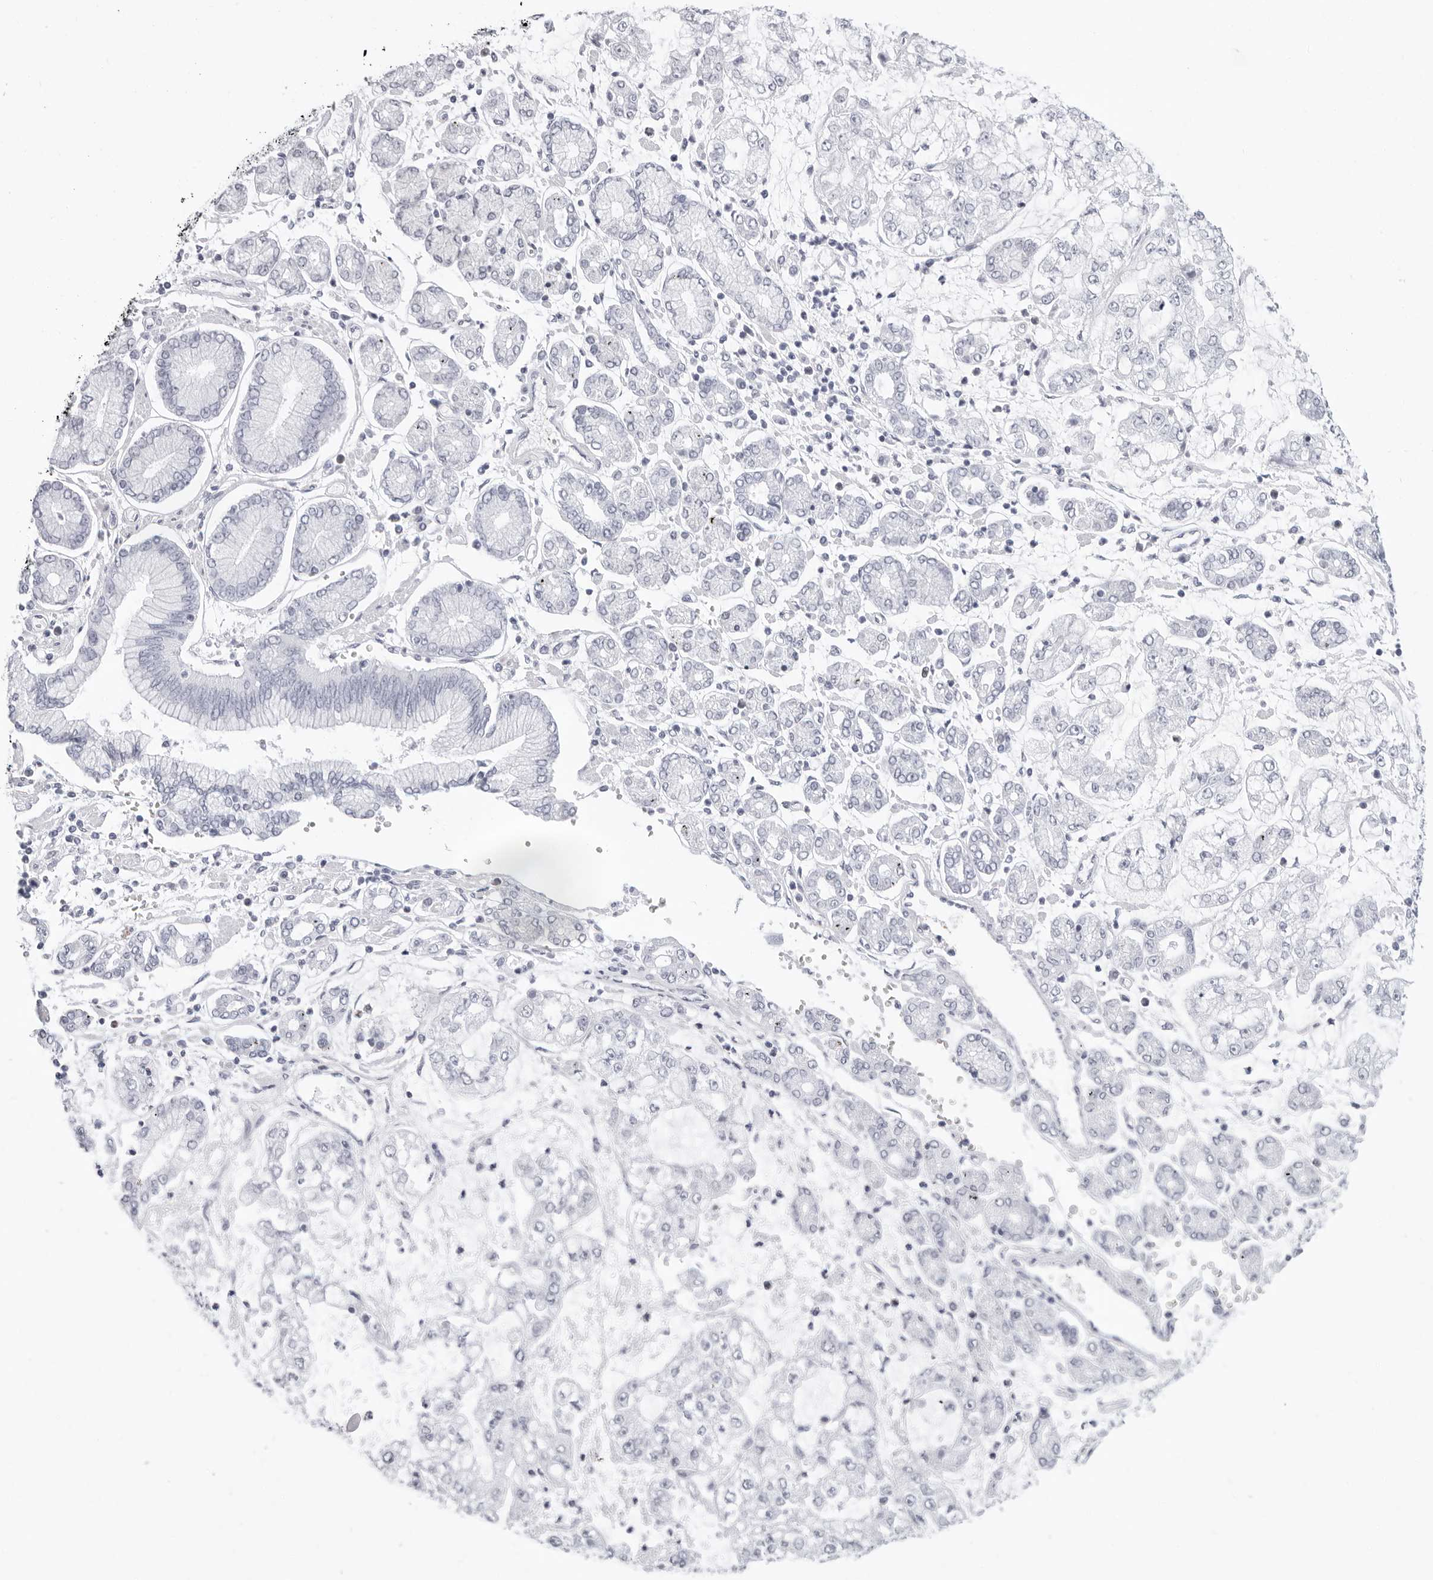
{"staining": {"intensity": "negative", "quantity": "none", "location": "none"}, "tissue": "stomach cancer", "cell_type": "Tumor cells", "image_type": "cancer", "snomed": [{"axis": "morphology", "description": "Adenocarcinoma, NOS"}, {"axis": "topography", "description": "Stomach"}], "caption": "Tumor cells are negative for protein expression in human stomach adenocarcinoma. The staining was performed using DAB (3,3'-diaminobenzidine) to visualize the protein expression in brown, while the nuclei were stained in blue with hematoxylin (Magnification: 20x).", "gene": "AGMAT", "patient": {"sex": "male", "age": 76}}